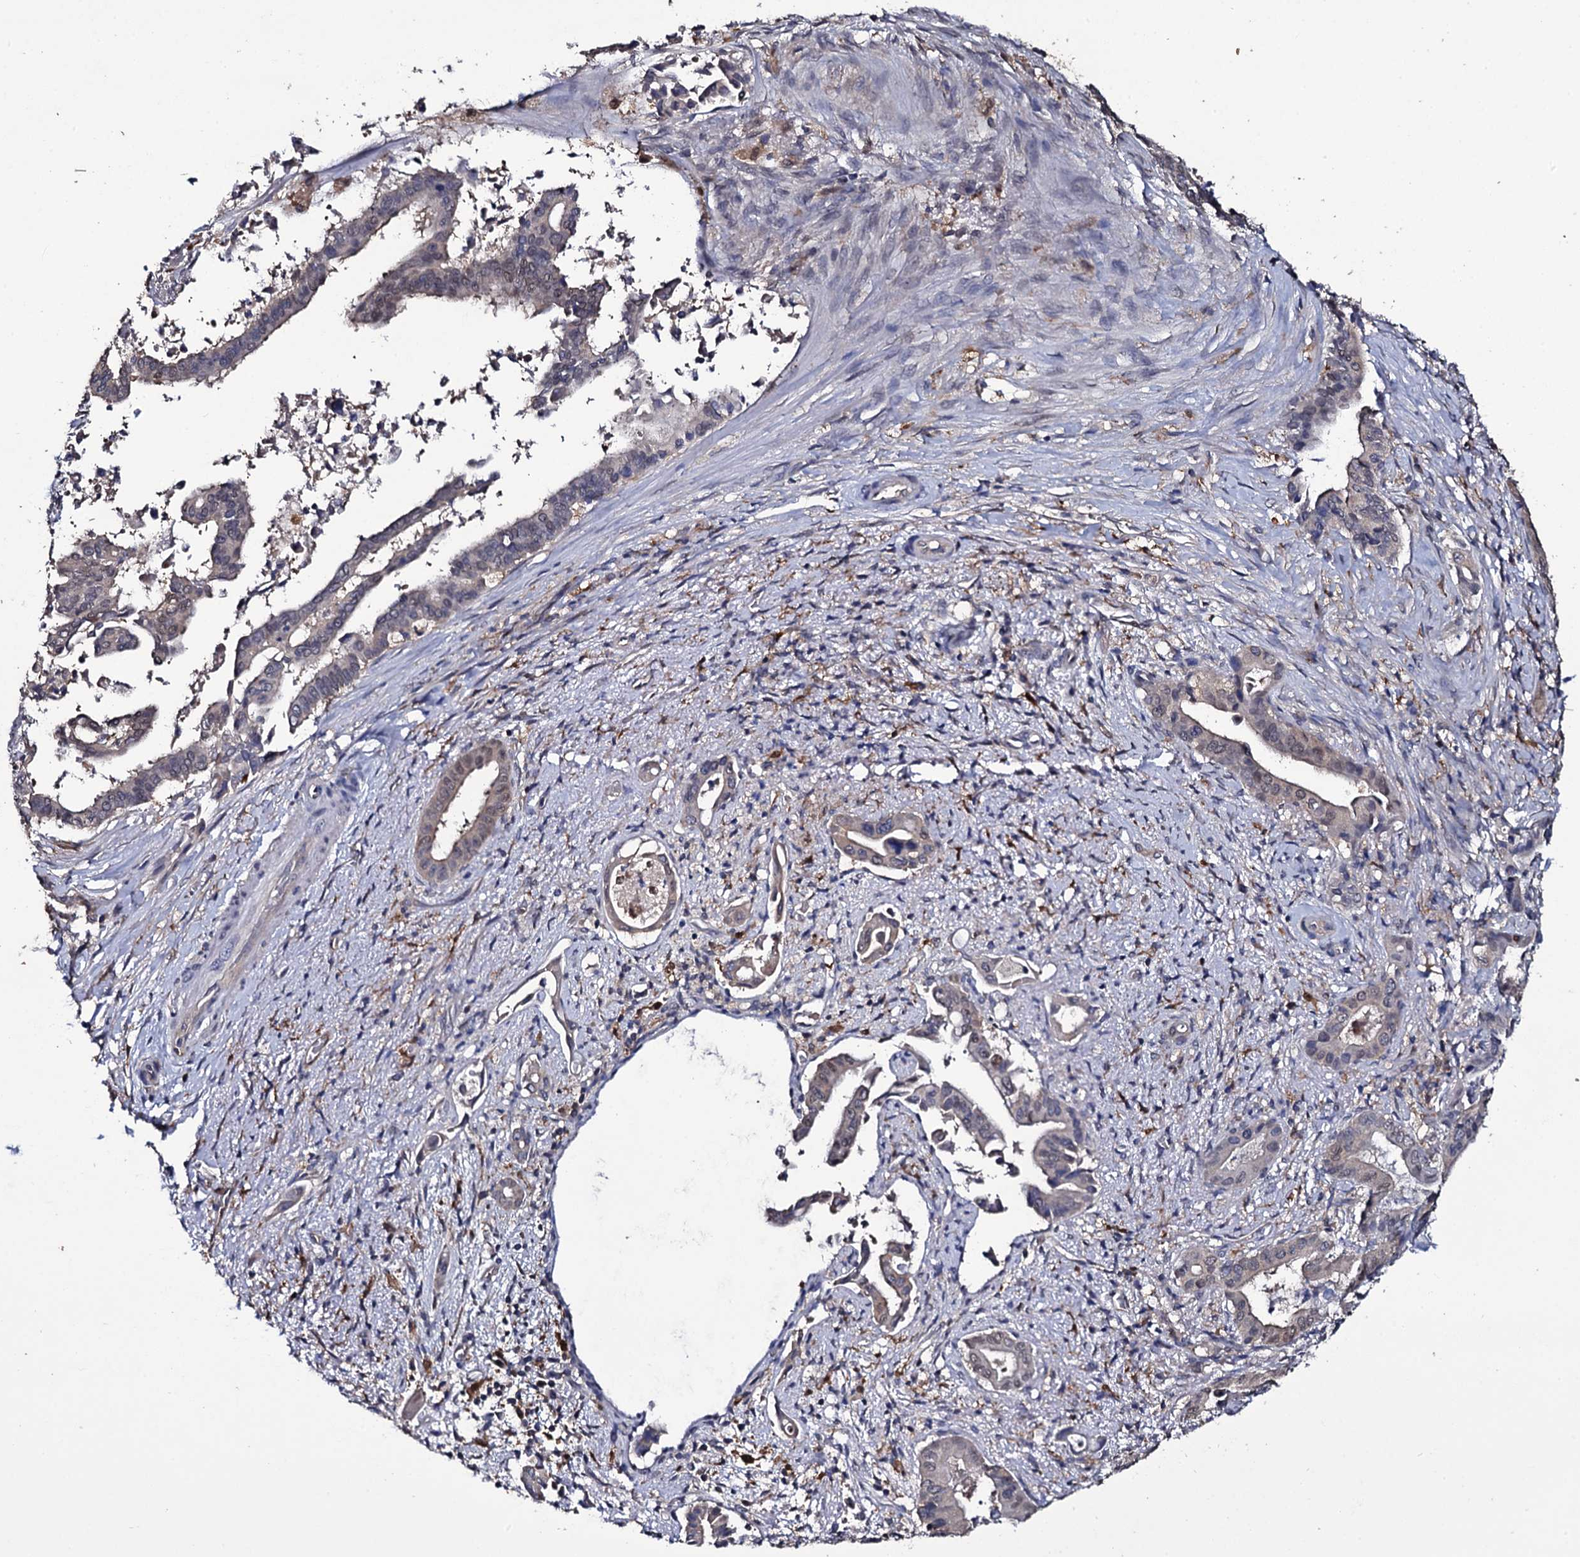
{"staining": {"intensity": "weak", "quantity": "<25%", "location": "cytoplasmic/membranous,nuclear"}, "tissue": "pancreatic cancer", "cell_type": "Tumor cells", "image_type": "cancer", "snomed": [{"axis": "morphology", "description": "Adenocarcinoma, NOS"}, {"axis": "topography", "description": "Pancreas"}], "caption": "Immunohistochemical staining of human adenocarcinoma (pancreatic) demonstrates no significant positivity in tumor cells.", "gene": "CRYL1", "patient": {"sex": "female", "age": 77}}